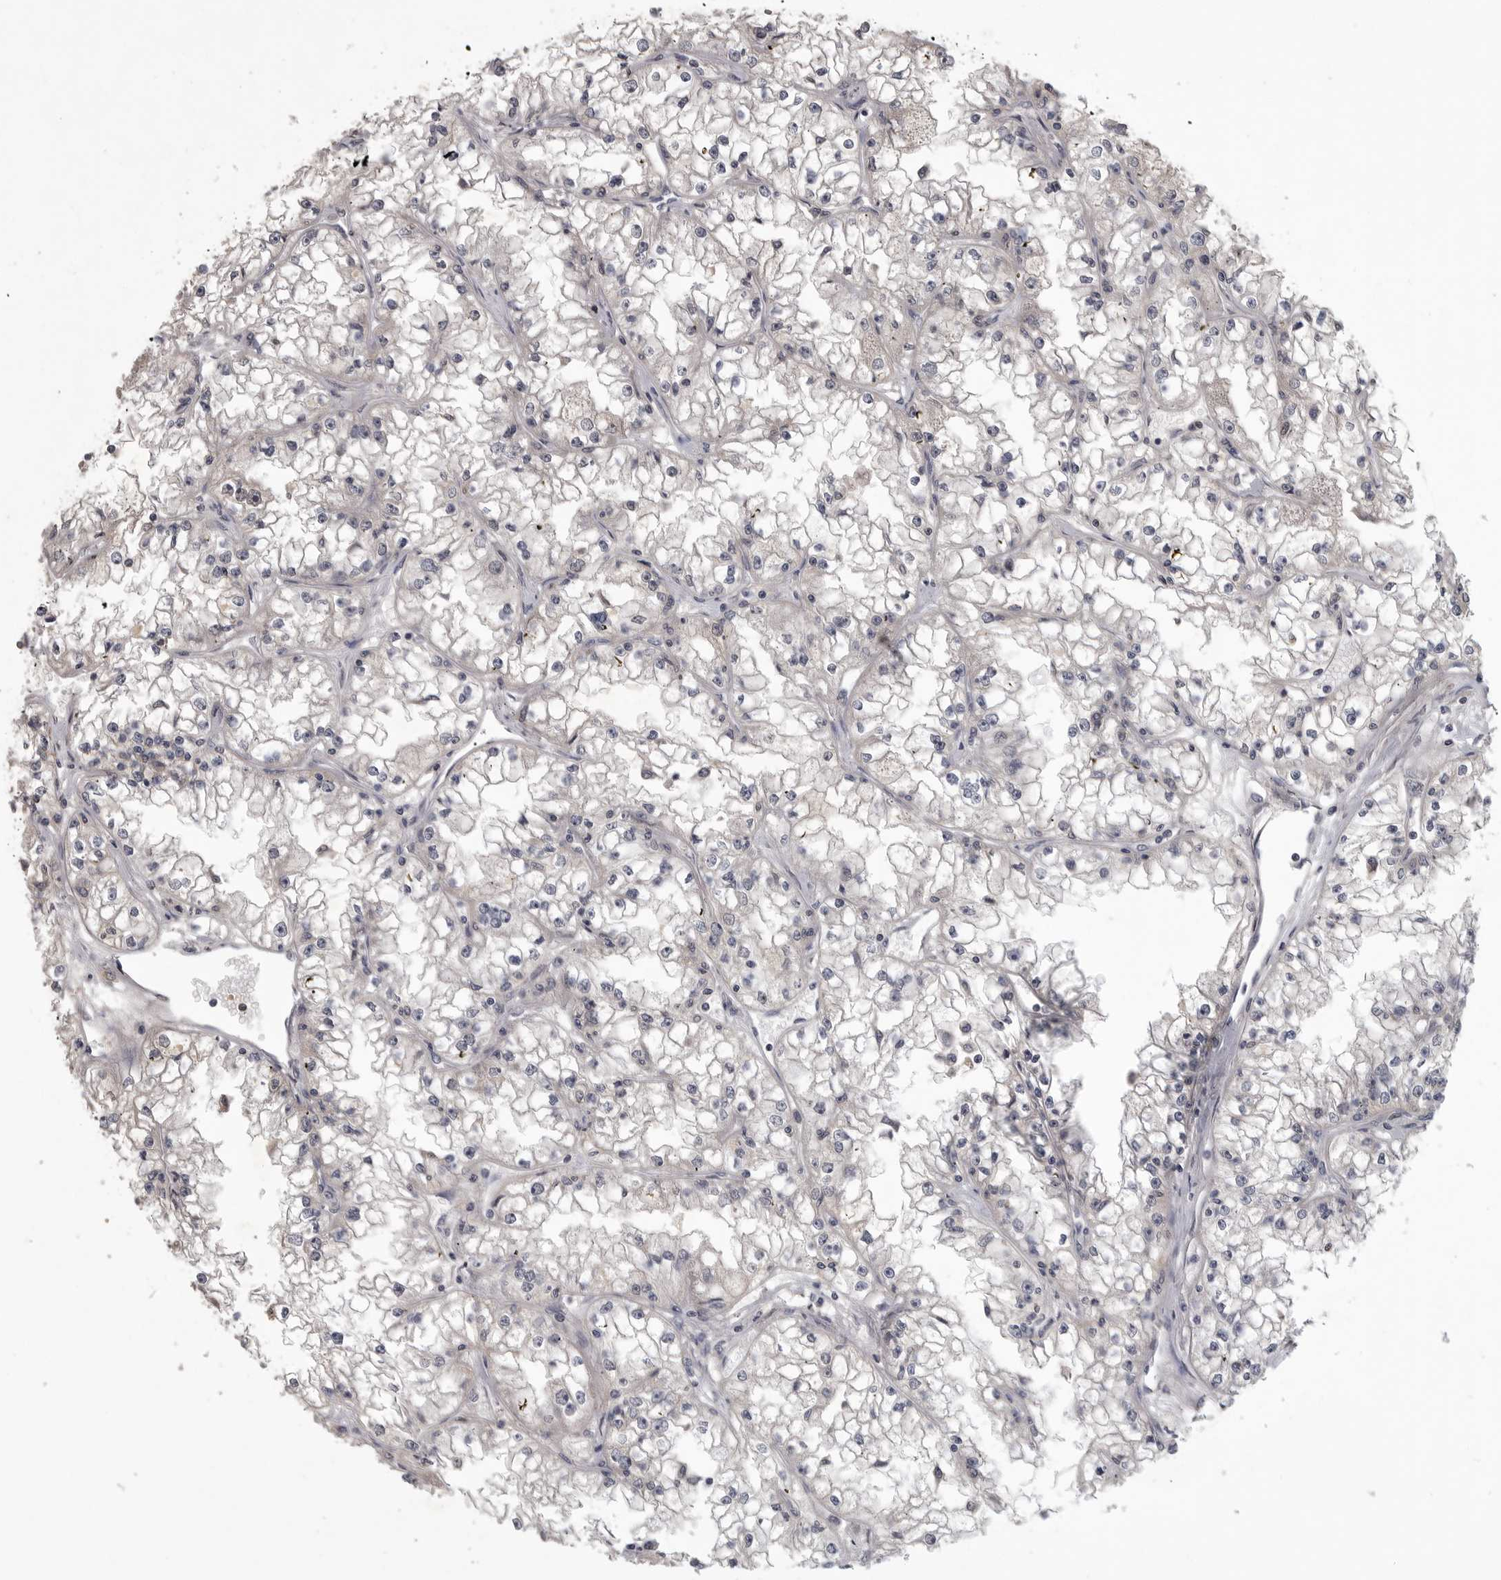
{"staining": {"intensity": "negative", "quantity": "none", "location": "none"}, "tissue": "renal cancer", "cell_type": "Tumor cells", "image_type": "cancer", "snomed": [{"axis": "morphology", "description": "Adenocarcinoma, NOS"}, {"axis": "topography", "description": "Kidney"}], "caption": "IHC photomicrograph of neoplastic tissue: human adenocarcinoma (renal) stained with DAB (3,3'-diaminobenzidine) shows no significant protein expression in tumor cells.", "gene": "ZNF114", "patient": {"sex": "male", "age": 56}}